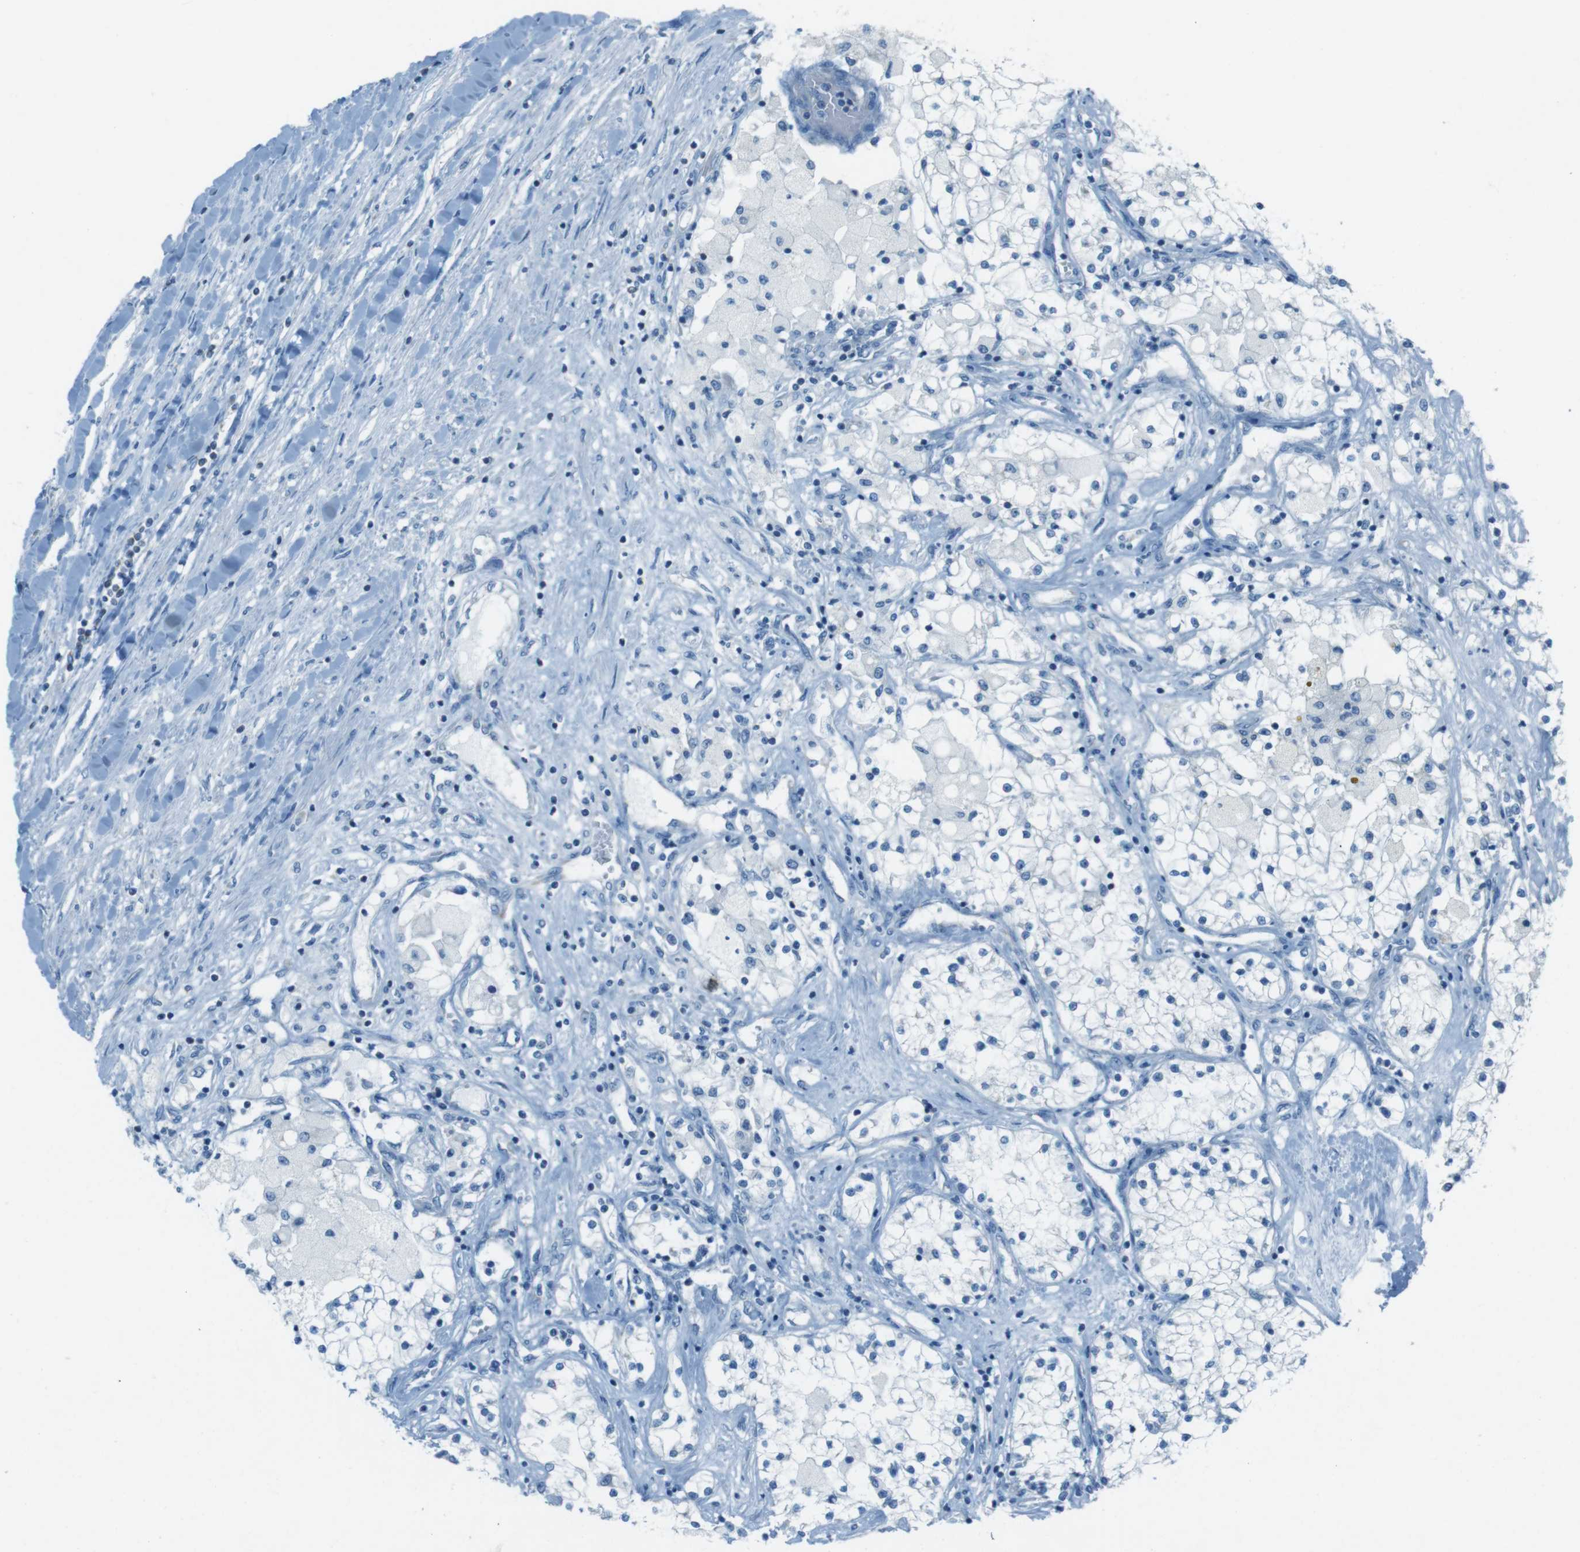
{"staining": {"intensity": "negative", "quantity": "none", "location": "none"}, "tissue": "renal cancer", "cell_type": "Tumor cells", "image_type": "cancer", "snomed": [{"axis": "morphology", "description": "Adenocarcinoma, NOS"}, {"axis": "topography", "description": "Kidney"}], "caption": "The photomicrograph shows no staining of tumor cells in renal cancer (adenocarcinoma).", "gene": "DNAJA3", "patient": {"sex": "male", "age": 68}}